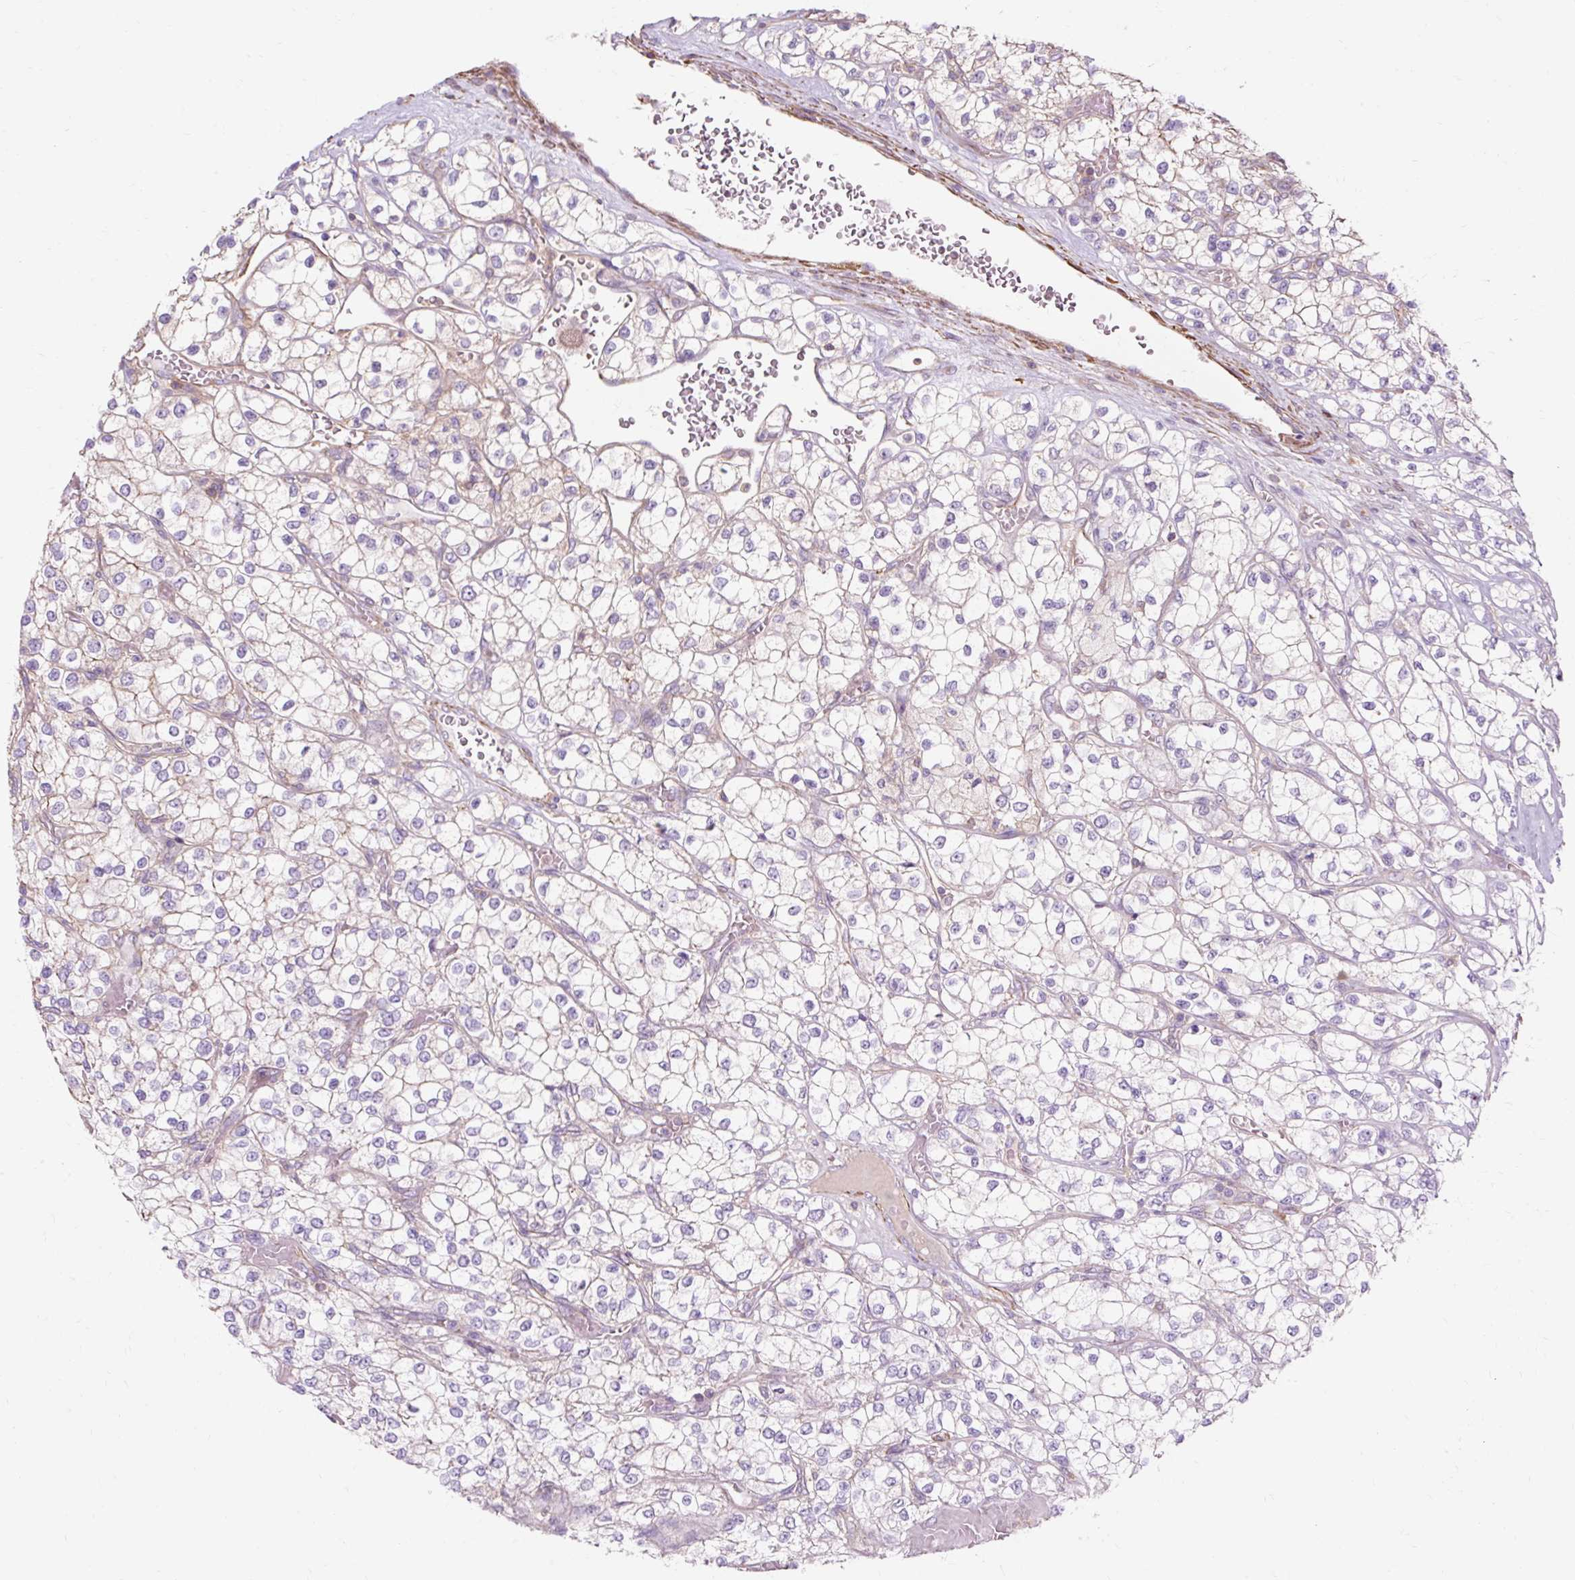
{"staining": {"intensity": "negative", "quantity": "none", "location": "none"}, "tissue": "renal cancer", "cell_type": "Tumor cells", "image_type": "cancer", "snomed": [{"axis": "morphology", "description": "Adenocarcinoma, NOS"}, {"axis": "topography", "description": "Kidney"}], "caption": "Immunohistochemistry (IHC) of human renal cancer (adenocarcinoma) shows no expression in tumor cells. (Immunohistochemistry, brightfield microscopy, high magnification).", "gene": "TBC1D2B", "patient": {"sex": "male", "age": 80}}